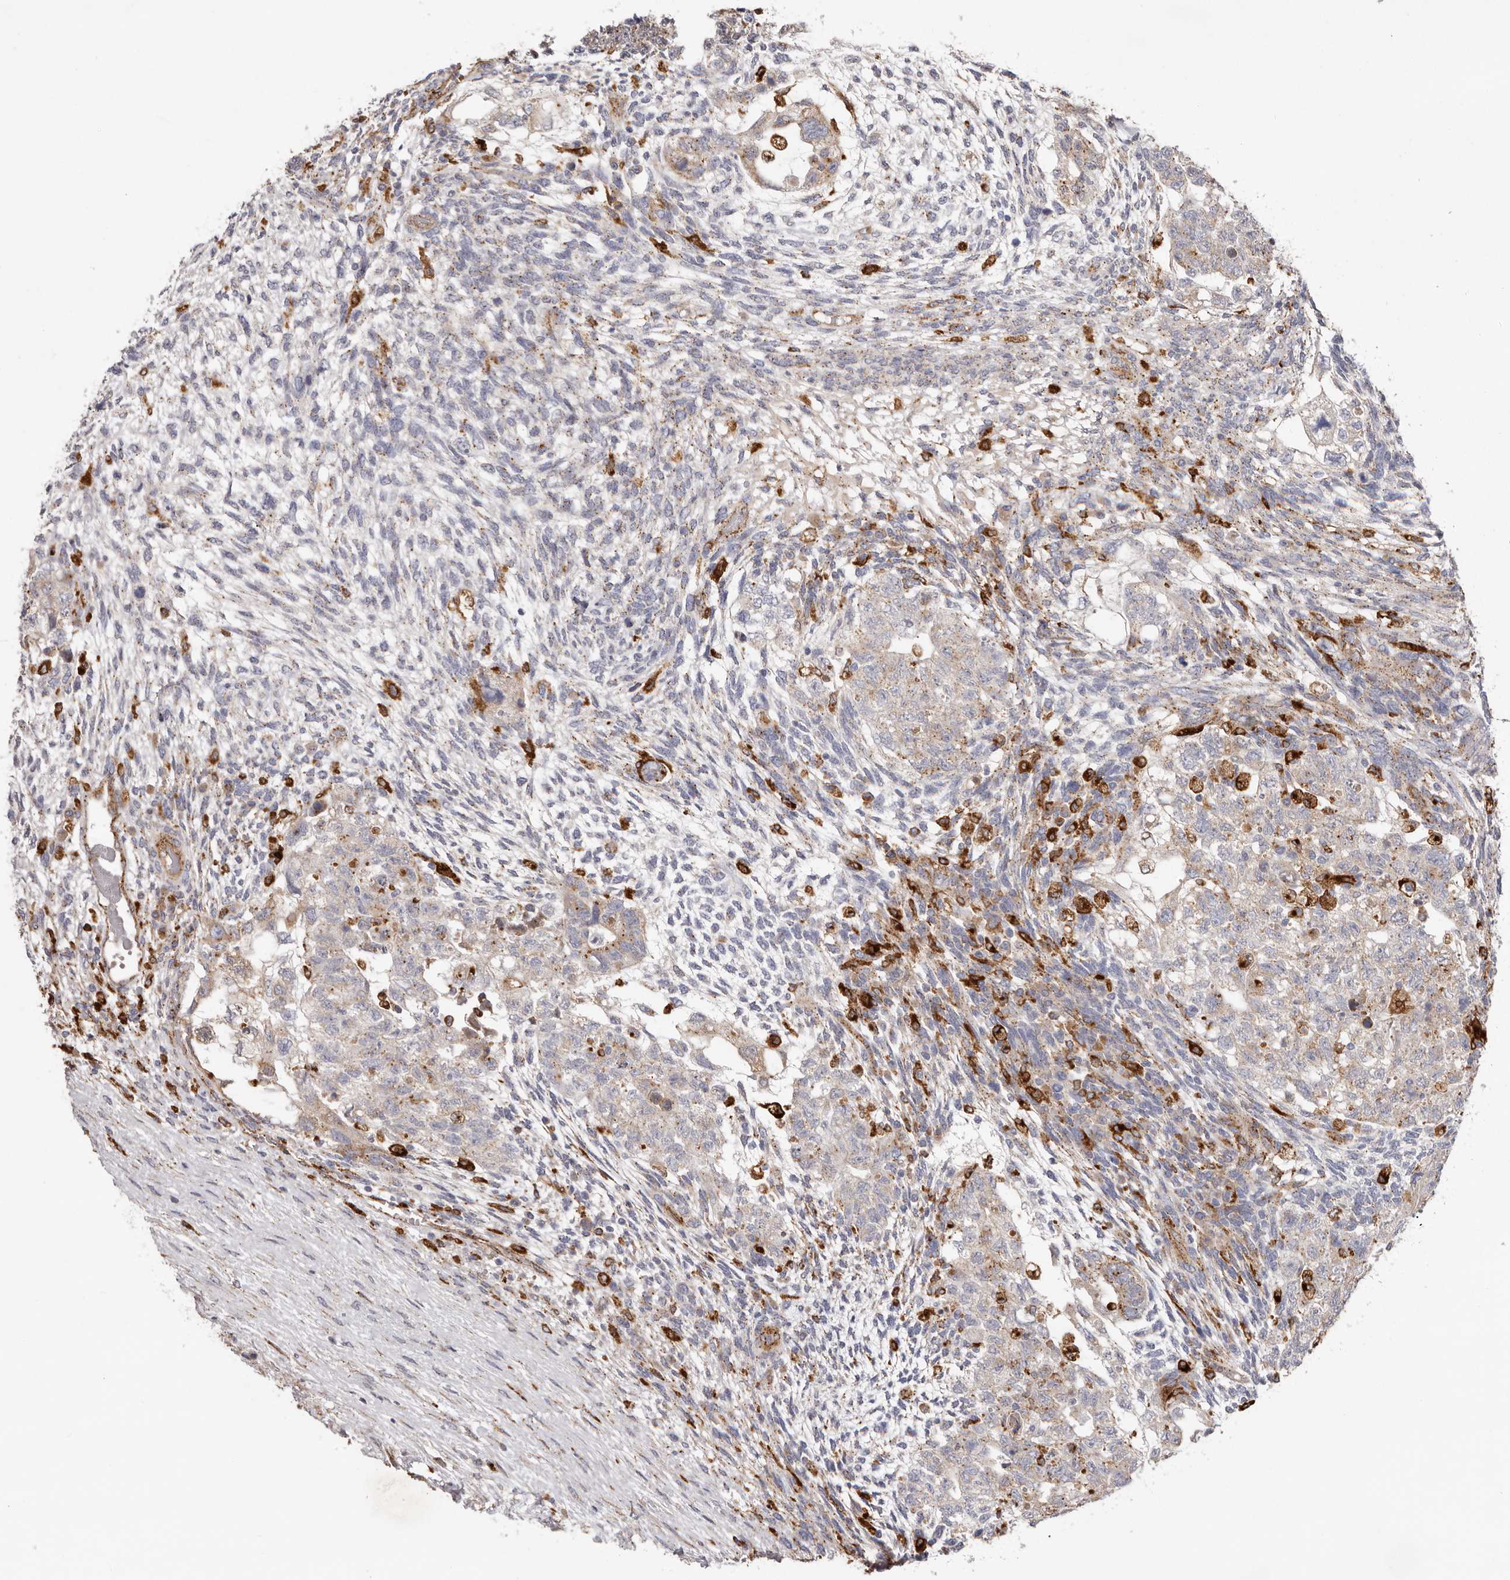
{"staining": {"intensity": "weak", "quantity": "25%-75%", "location": "cytoplasmic/membranous"}, "tissue": "testis cancer", "cell_type": "Tumor cells", "image_type": "cancer", "snomed": [{"axis": "morphology", "description": "Normal tissue, NOS"}, {"axis": "morphology", "description": "Carcinoma, Embryonal, NOS"}, {"axis": "topography", "description": "Testis"}], "caption": "A low amount of weak cytoplasmic/membranous staining is seen in approximately 25%-75% of tumor cells in testis cancer (embryonal carcinoma) tissue. (DAB IHC with brightfield microscopy, high magnification).", "gene": "GRN", "patient": {"sex": "male", "age": 36}}